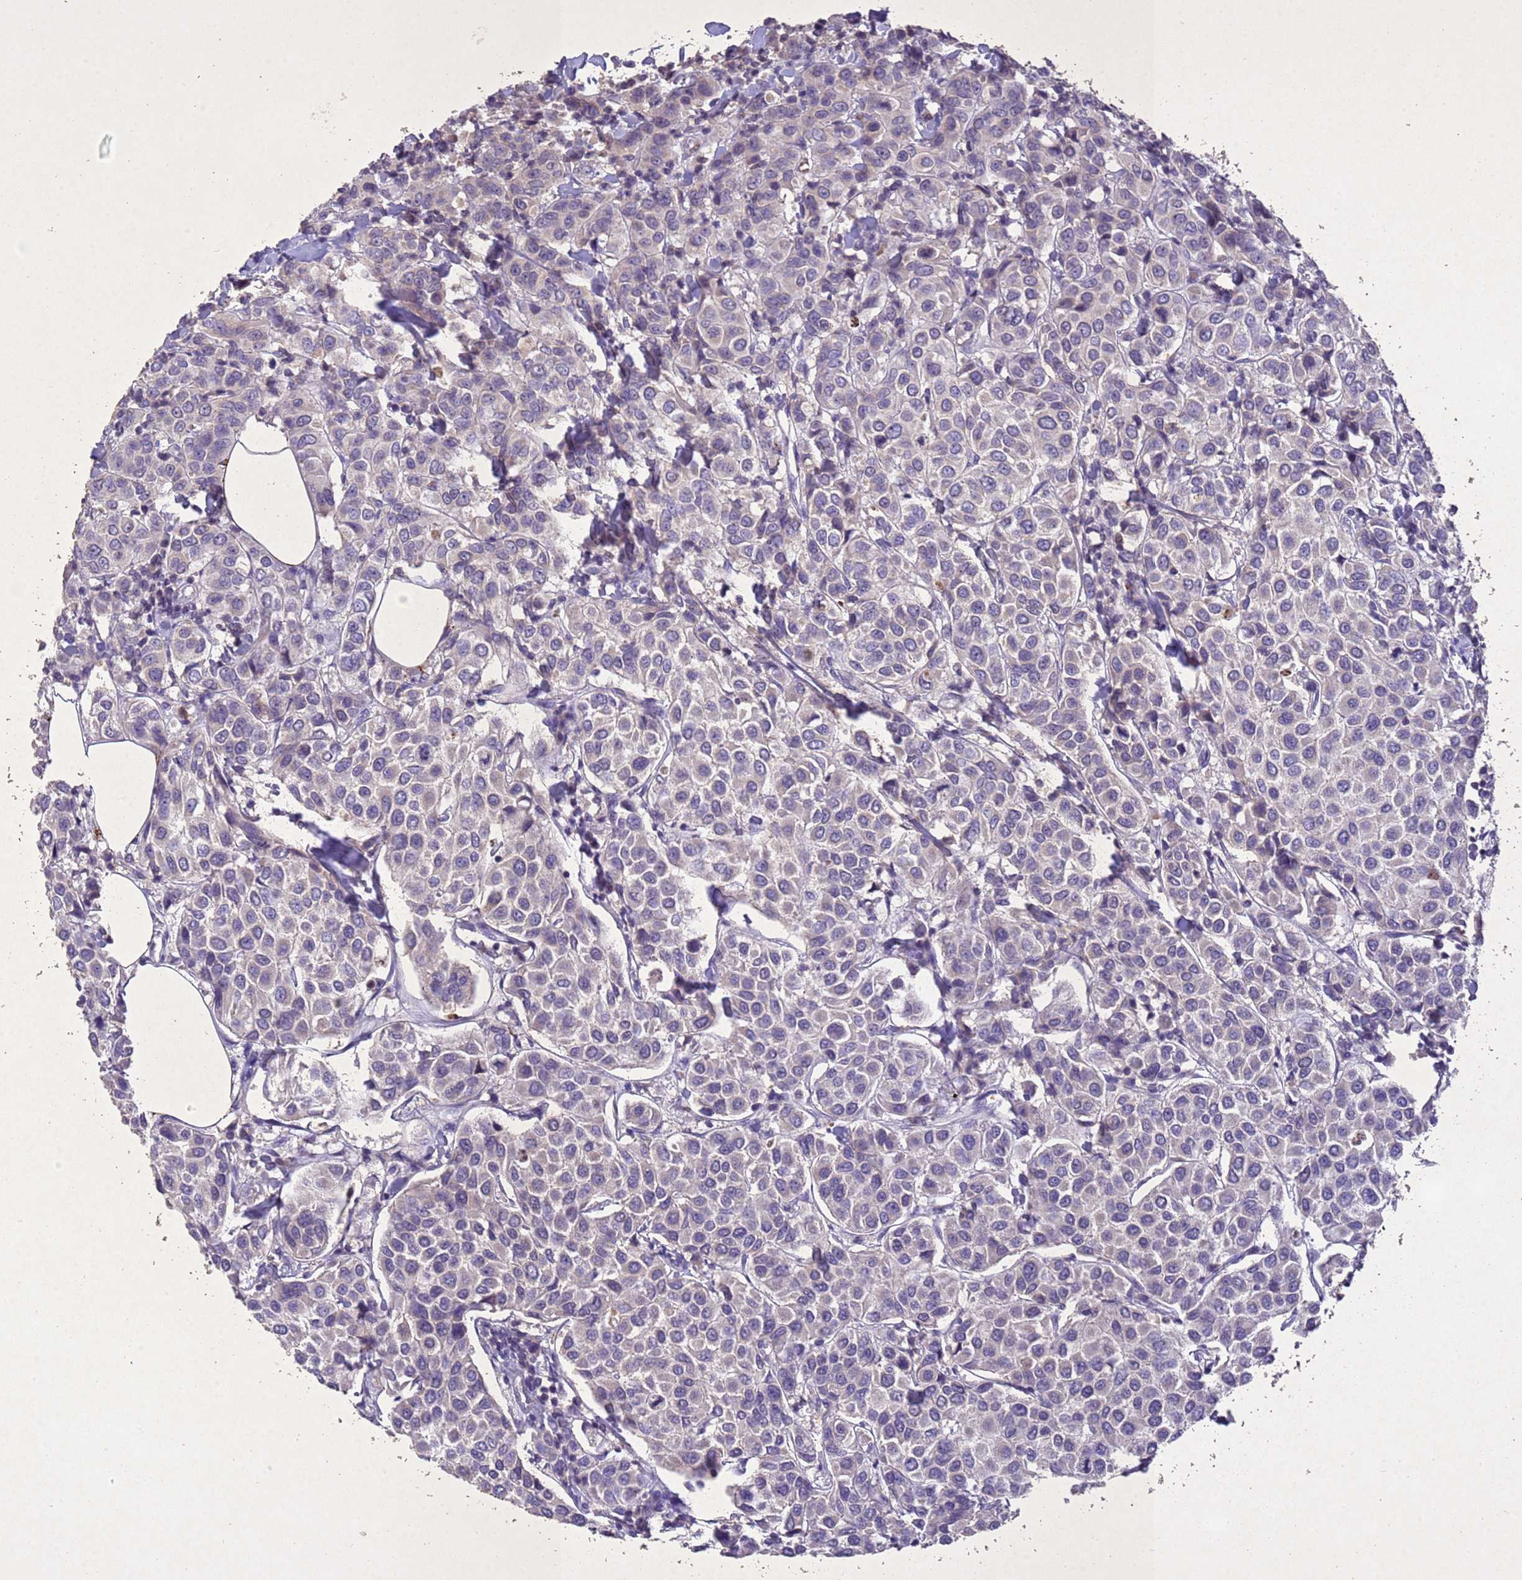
{"staining": {"intensity": "negative", "quantity": "none", "location": "none"}, "tissue": "breast cancer", "cell_type": "Tumor cells", "image_type": "cancer", "snomed": [{"axis": "morphology", "description": "Duct carcinoma"}, {"axis": "topography", "description": "Breast"}], "caption": "This is an immunohistochemistry micrograph of breast cancer (infiltrating ductal carcinoma). There is no staining in tumor cells.", "gene": "NLRP11", "patient": {"sex": "female", "age": 55}}